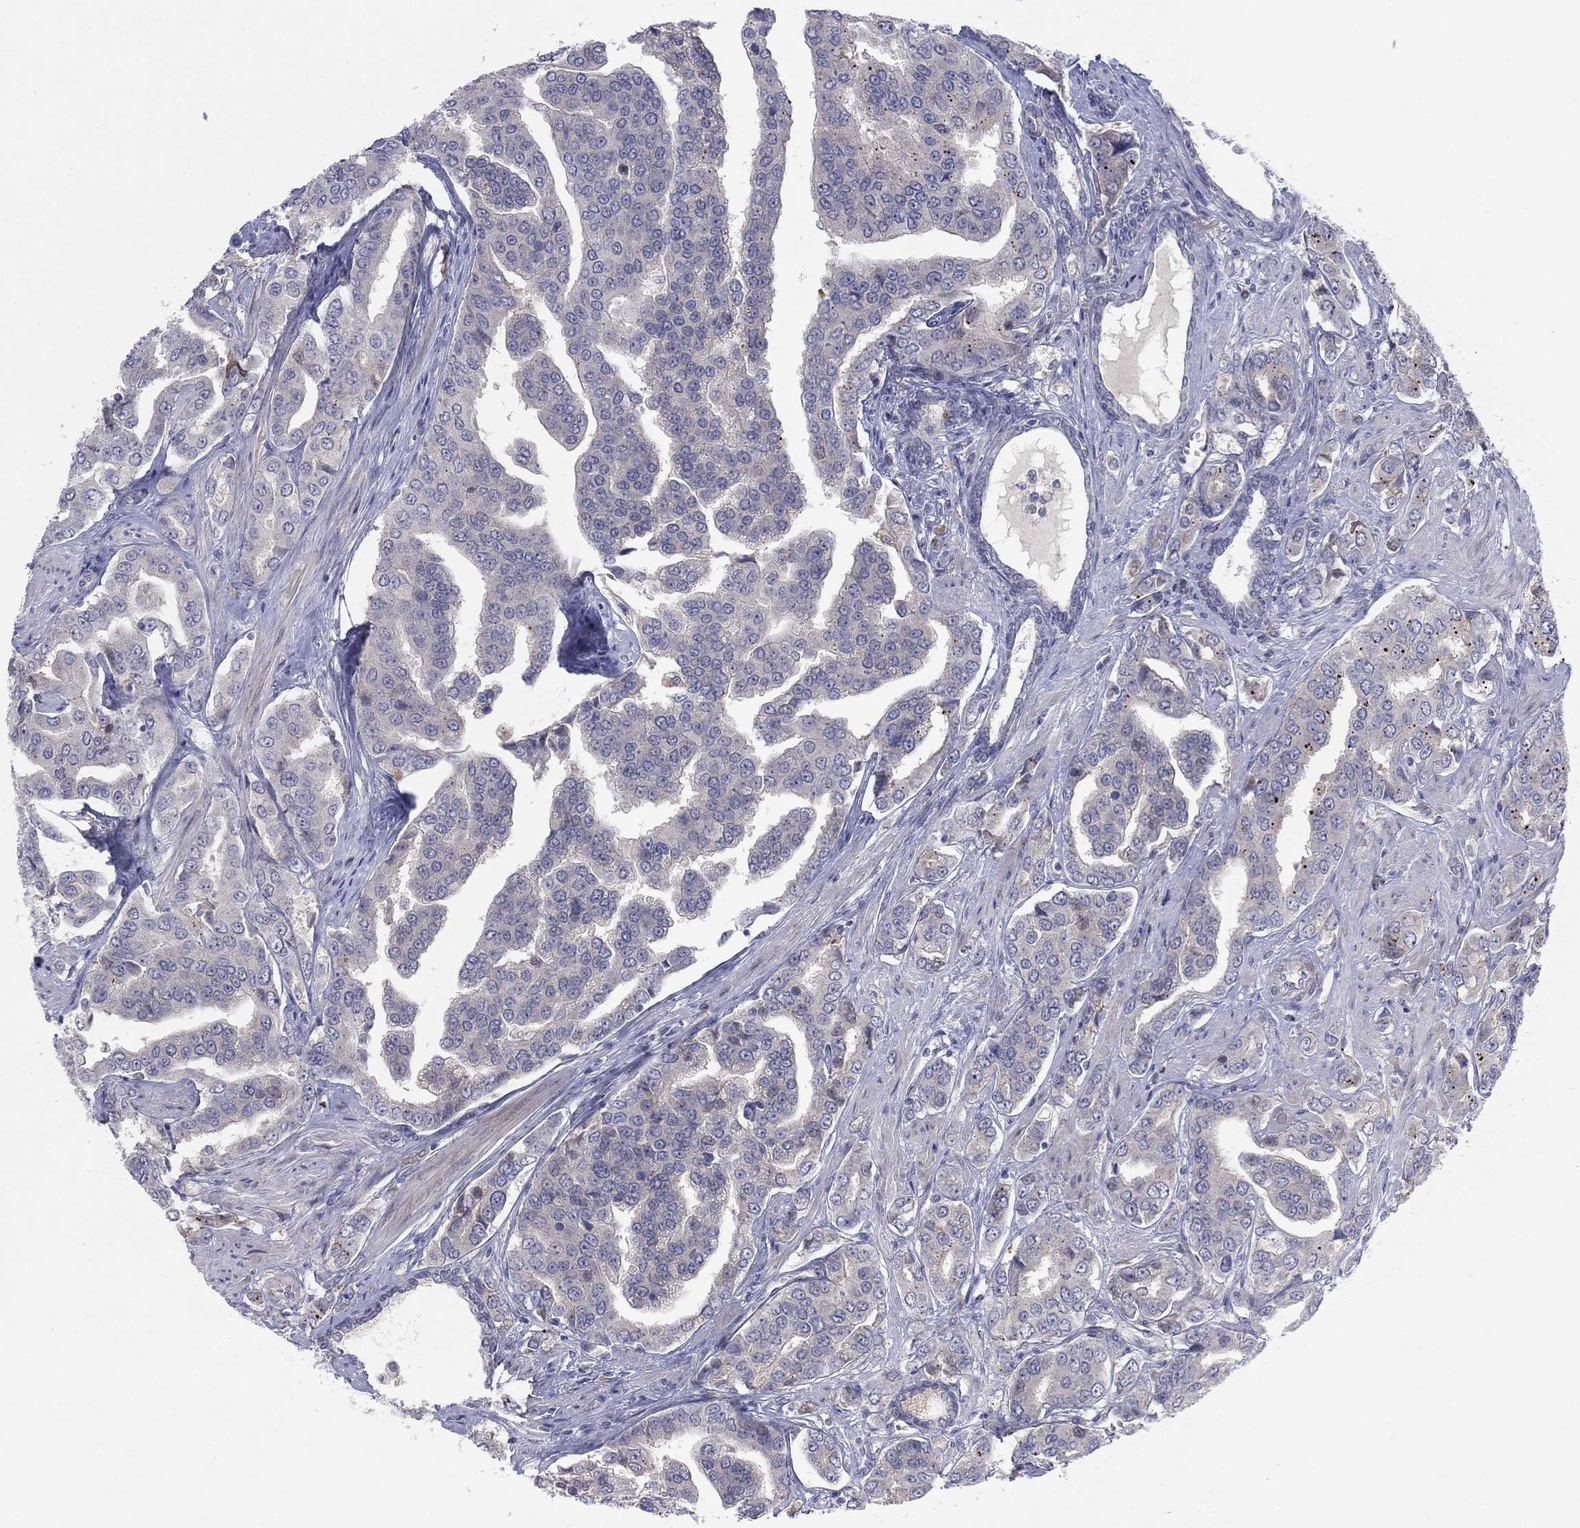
{"staining": {"intensity": "negative", "quantity": "none", "location": "none"}, "tissue": "prostate cancer", "cell_type": "Tumor cells", "image_type": "cancer", "snomed": [{"axis": "morphology", "description": "Adenocarcinoma, NOS"}, {"axis": "topography", "description": "Prostate and seminal vesicle, NOS"}, {"axis": "topography", "description": "Prostate"}], "caption": "DAB (3,3'-diaminobenzidine) immunohistochemical staining of human prostate cancer exhibits no significant expression in tumor cells.", "gene": "AMN1", "patient": {"sex": "male", "age": 69}}